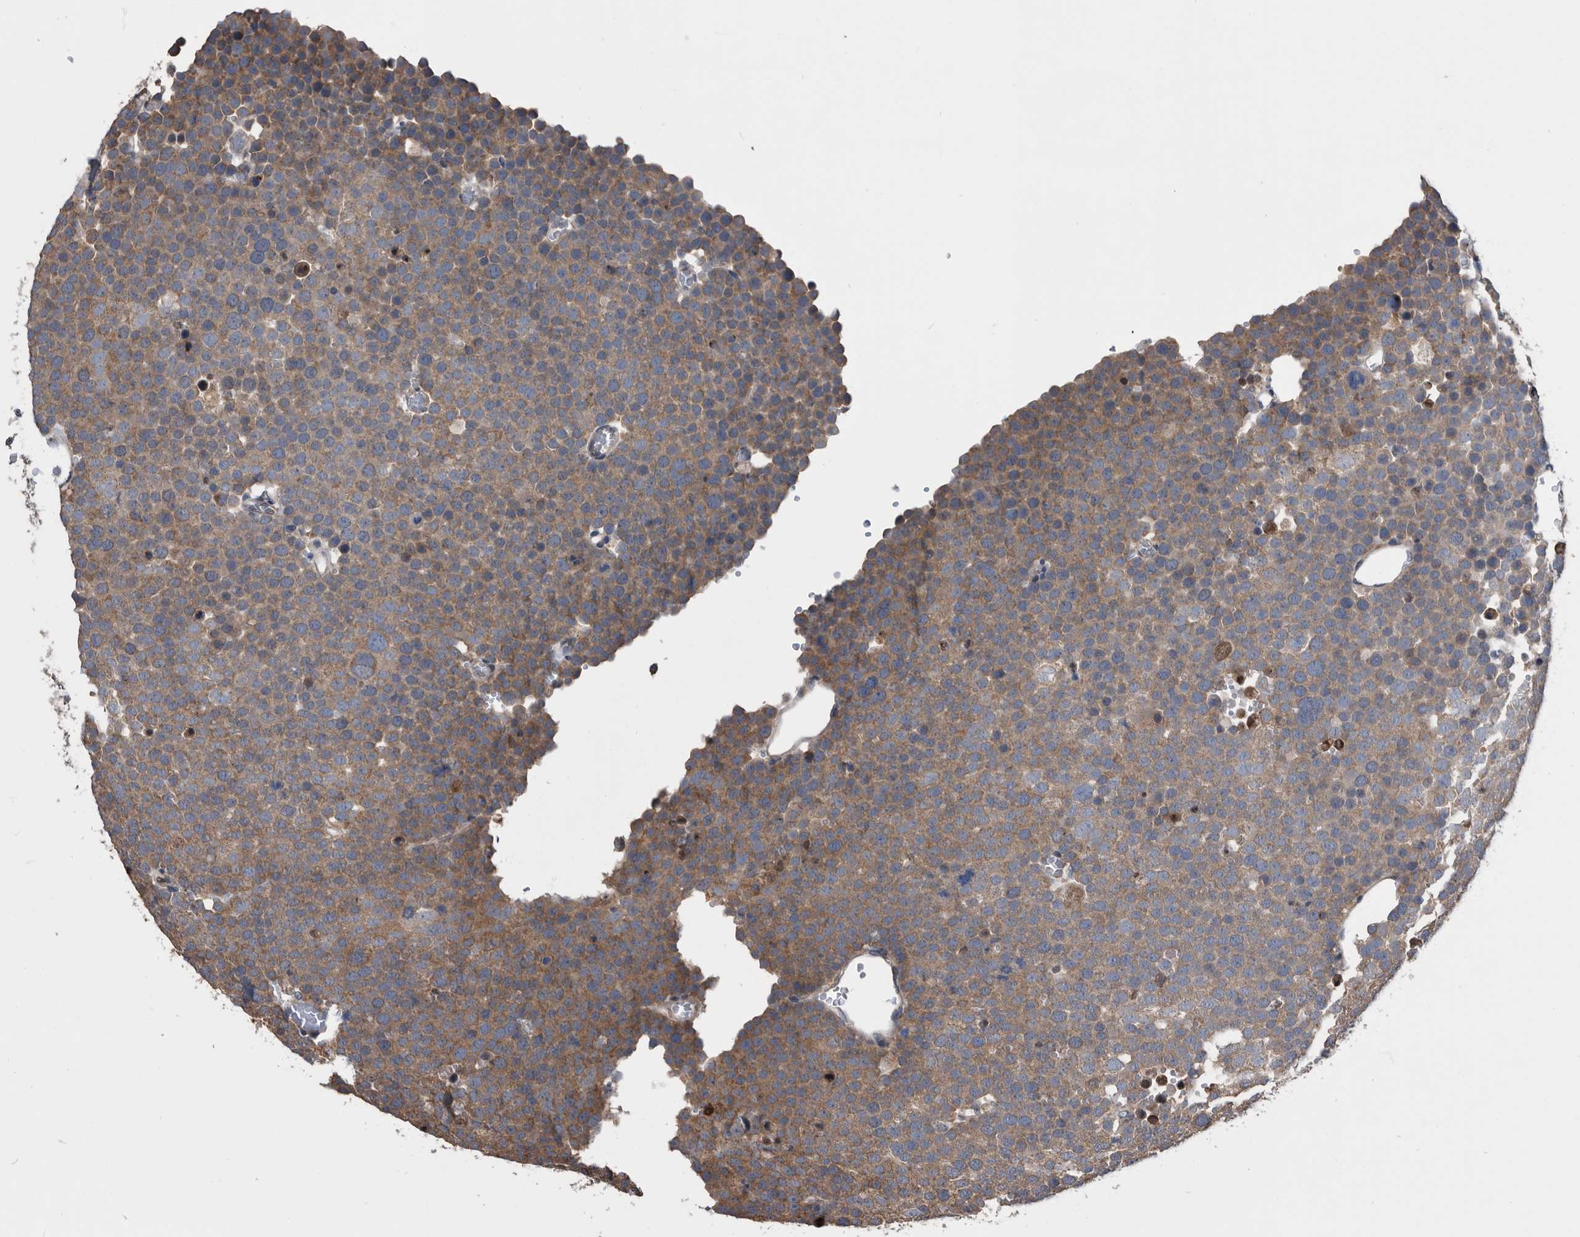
{"staining": {"intensity": "moderate", "quantity": ">75%", "location": "cytoplasmic/membranous"}, "tissue": "testis cancer", "cell_type": "Tumor cells", "image_type": "cancer", "snomed": [{"axis": "morphology", "description": "Seminoma, NOS"}, {"axis": "topography", "description": "Testis"}], "caption": "Moderate cytoplasmic/membranous protein staining is identified in about >75% of tumor cells in testis seminoma.", "gene": "NRBP1", "patient": {"sex": "male", "age": 71}}